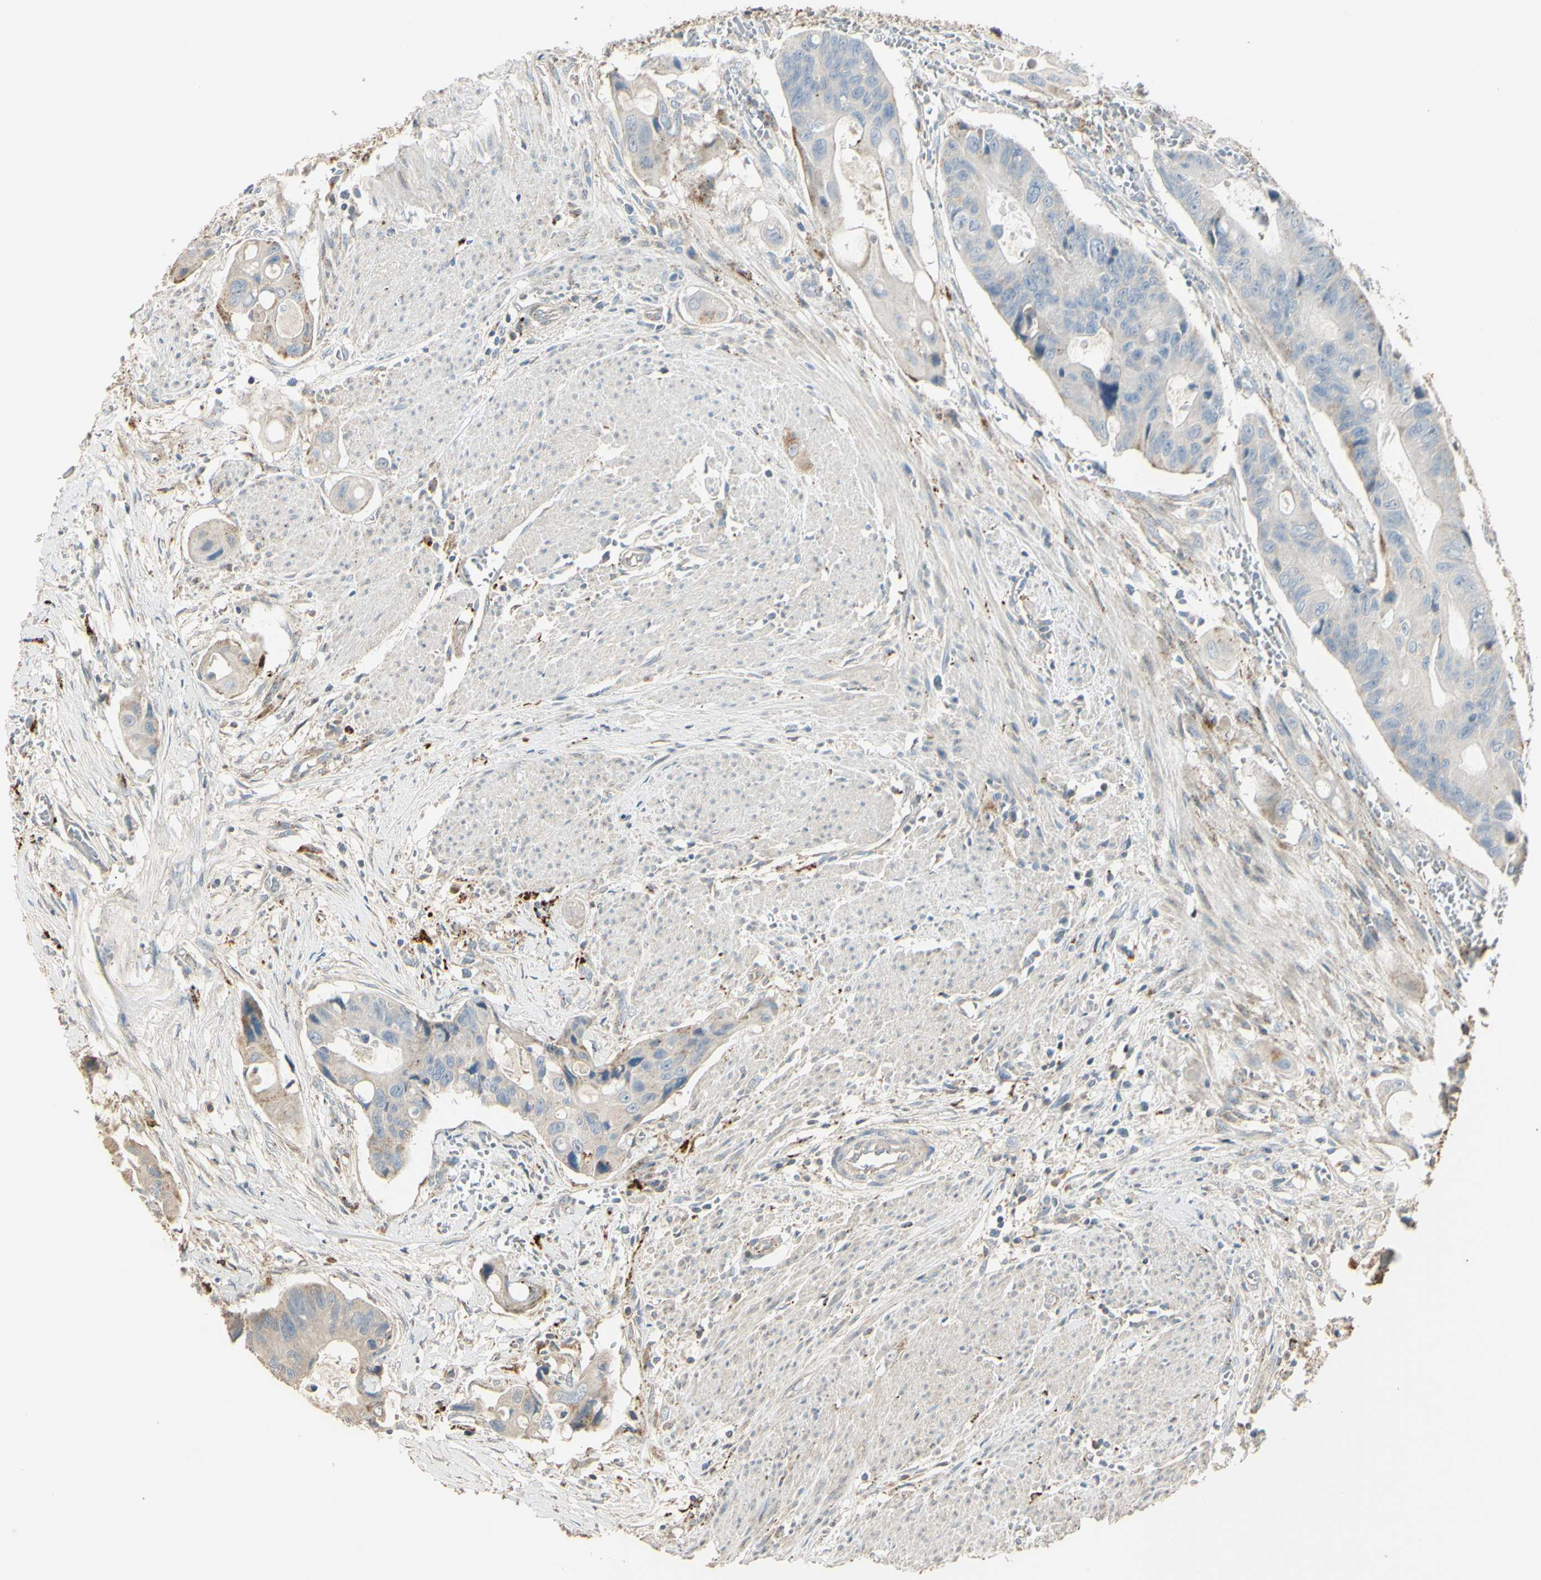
{"staining": {"intensity": "weak", "quantity": ">75%", "location": "cytoplasmic/membranous"}, "tissue": "colorectal cancer", "cell_type": "Tumor cells", "image_type": "cancer", "snomed": [{"axis": "morphology", "description": "Adenocarcinoma, NOS"}, {"axis": "topography", "description": "Colon"}], "caption": "Colorectal cancer stained for a protein (brown) displays weak cytoplasmic/membranous positive positivity in about >75% of tumor cells.", "gene": "ANGPTL1", "patient": {"sex": "female", "age": 57}}